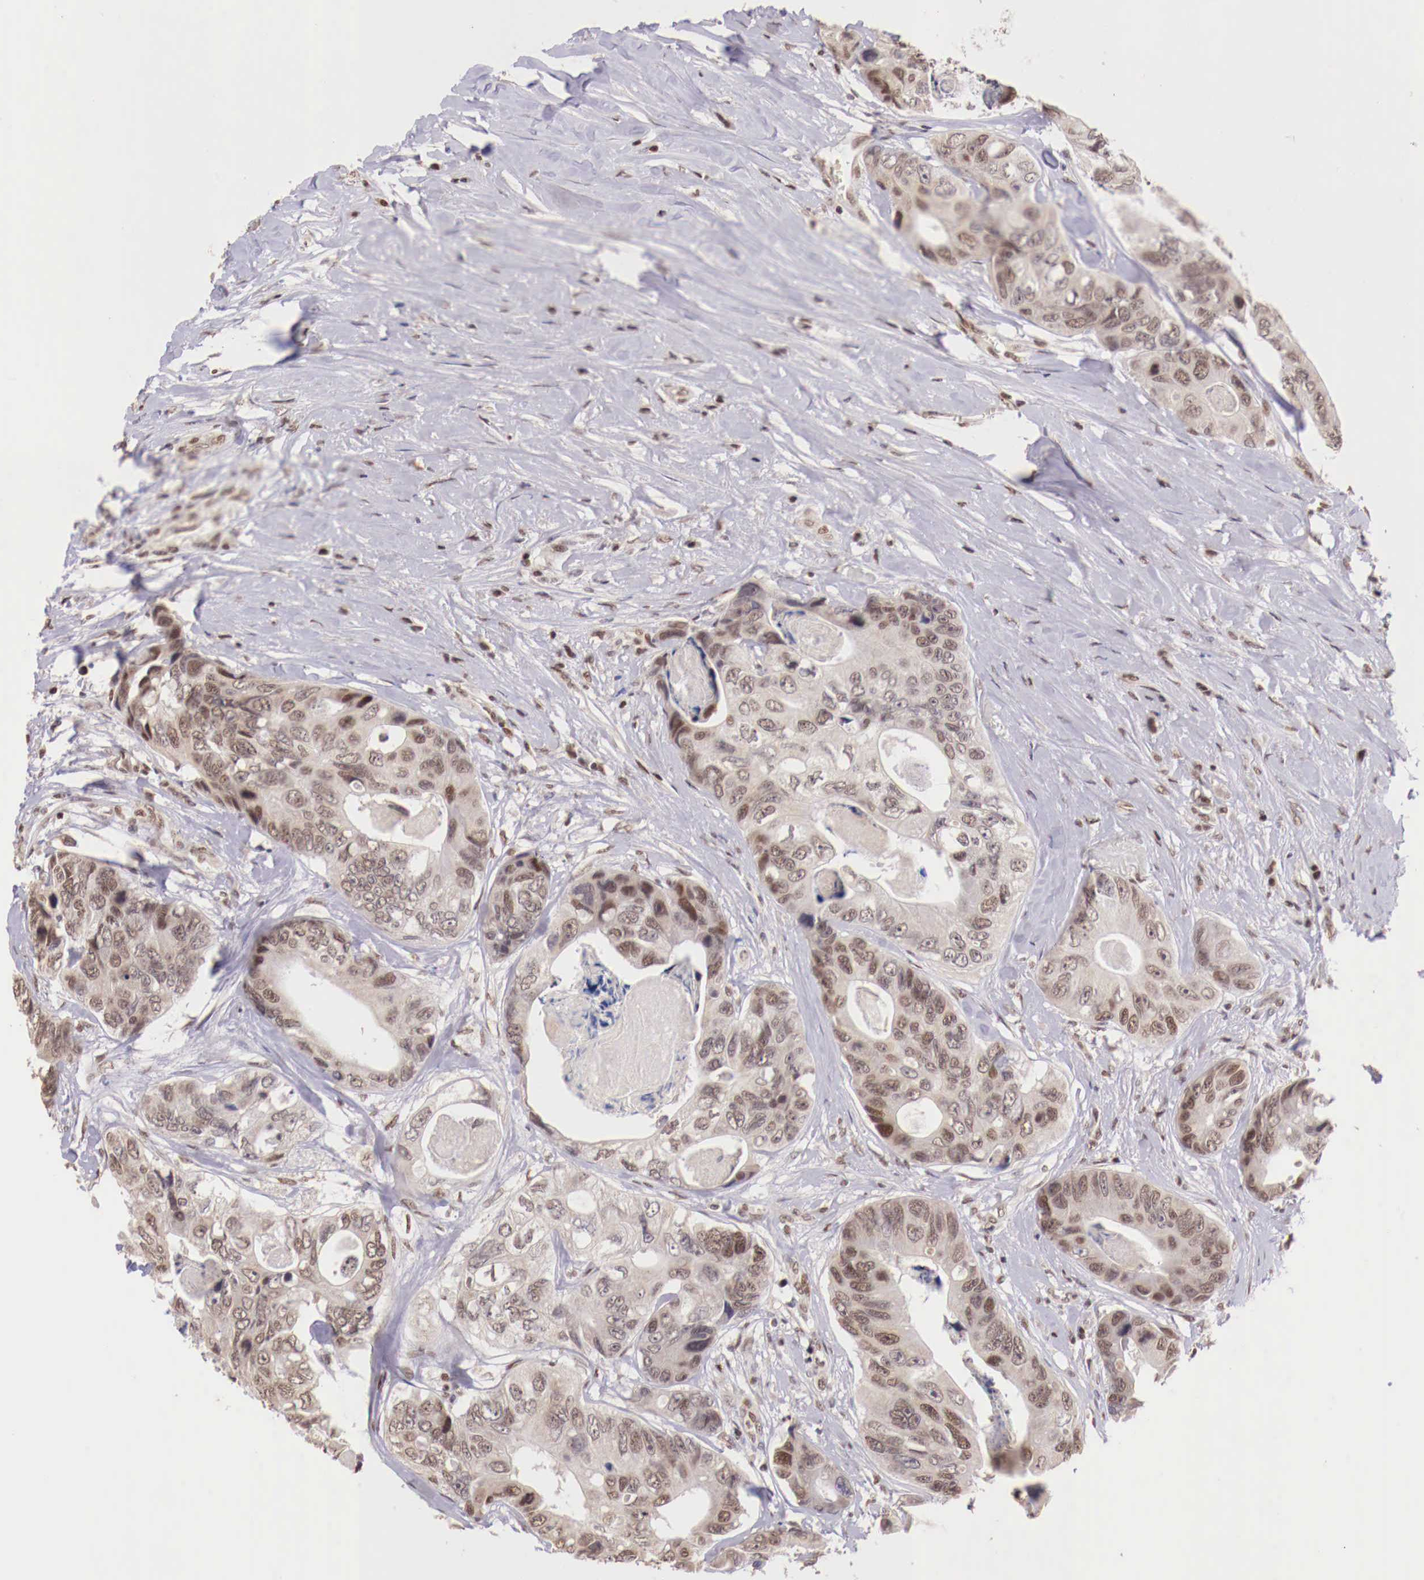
{"staining": {"intensity": "moderate", "quantity": ">75%", "location": "nuclear"}, "tissue": "colorectal cancer", "cell_type": "Tumor cells", "image_type": "cancer", "snomed": [{"axis": "morphology", "description": "Adenocarcinoma, NOS"}, {"axis": "topography", "description": "Colon"}], "caption": "The micrograph reveals immunohistochemical staining of adenocarcinoma (colorectal). There is moderate nuclear expression is identified in about >75% of tumor cells.", "gene": "SP1", "patient": {"sex": "female", "age": 86}}